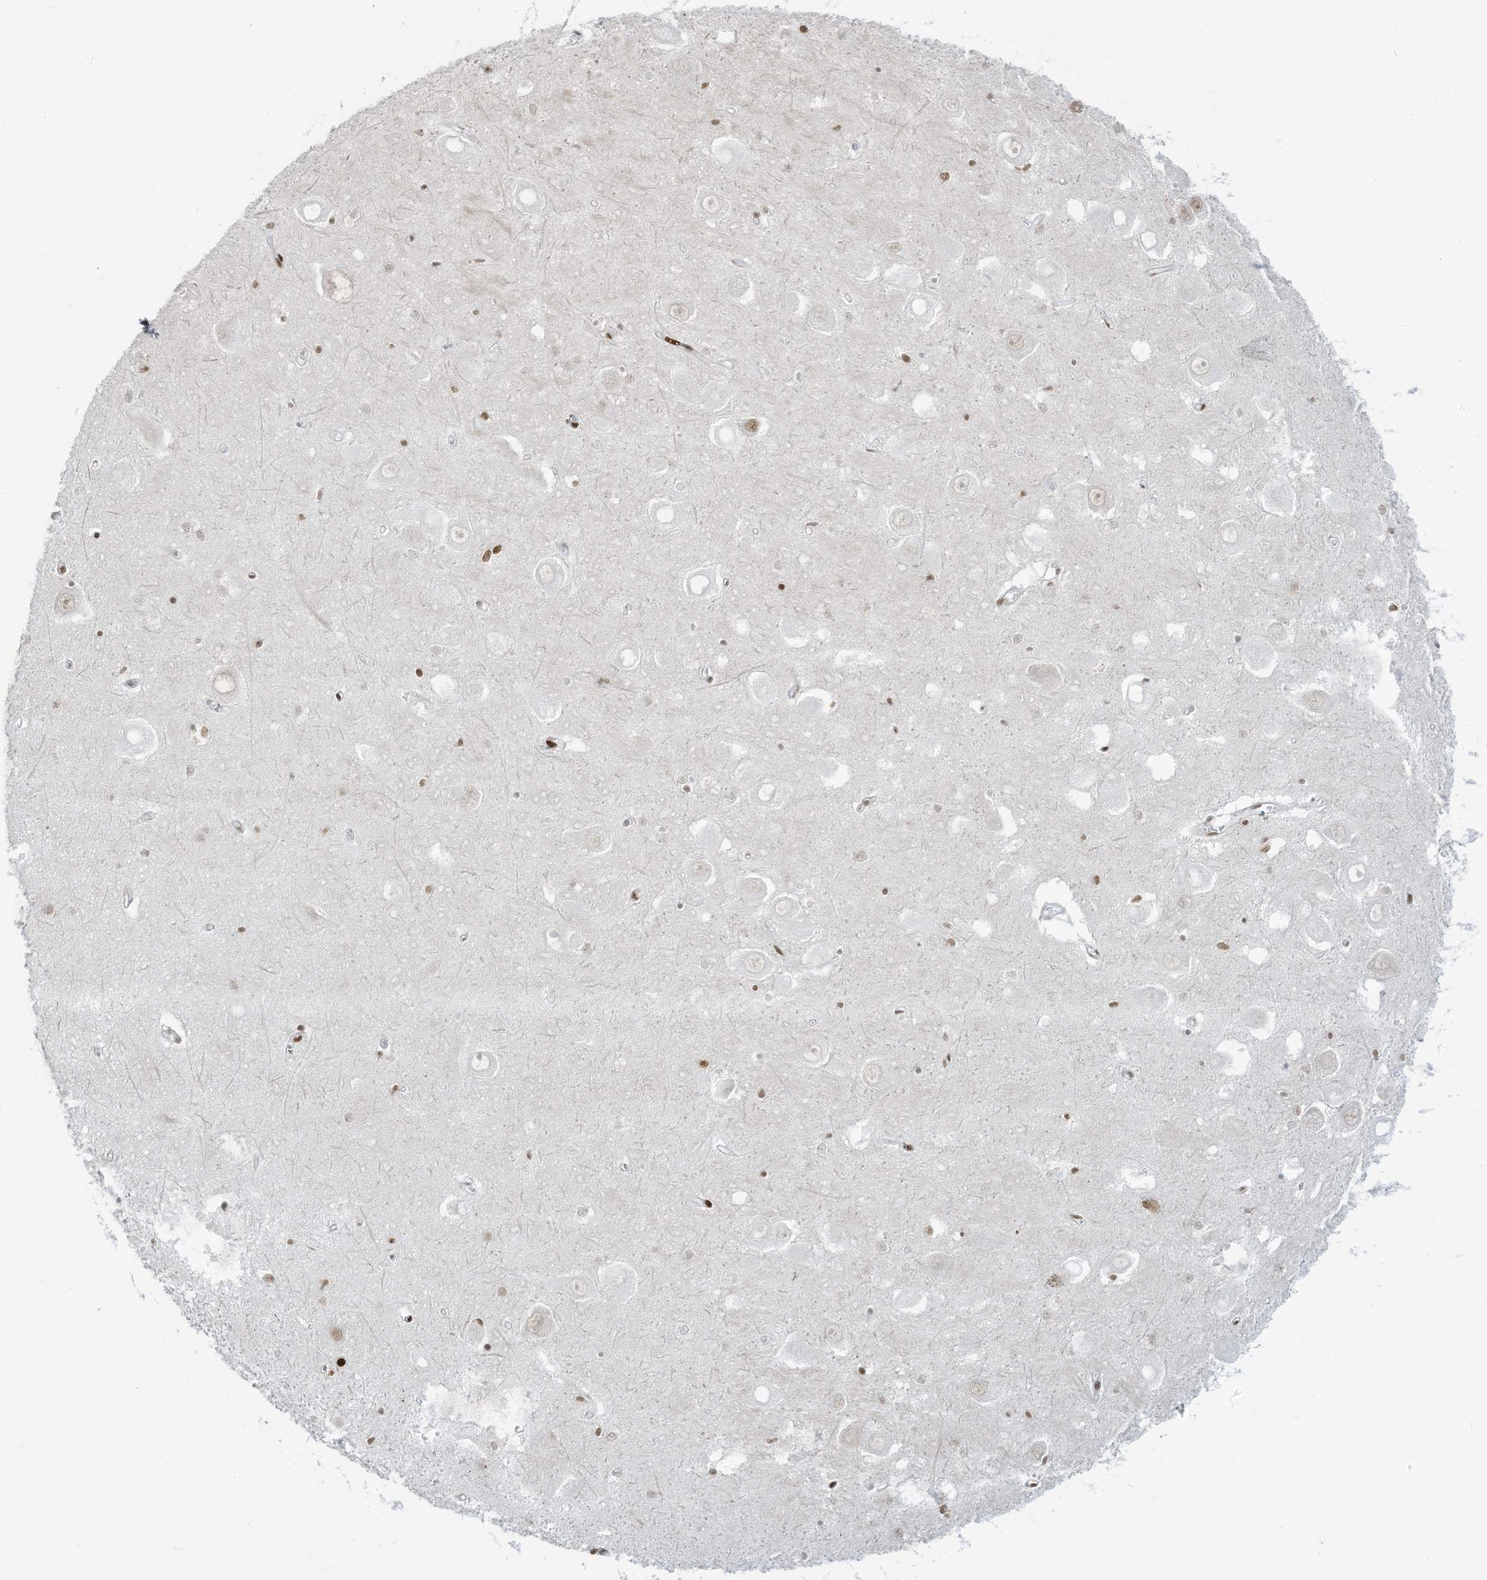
{"staining": {"intensity": "moderate", "quantity": "<25%", "location": "nuclear"}, "tissue": "hippocampus", "cell_type": "Glial cells", "image_type": "normal", "snomed": [{"axis": "morphology", "description": "Normal tissue, NOS"}, {"axis": "topography", "description": "Hippocampus"}], "caption": "Human hippocampus stained with a brown dye reveals moderate nuclear positive staining in about <25% of glial cells.", "gene": "STAG1", "patient": {"sex": "male", "age": 70}}